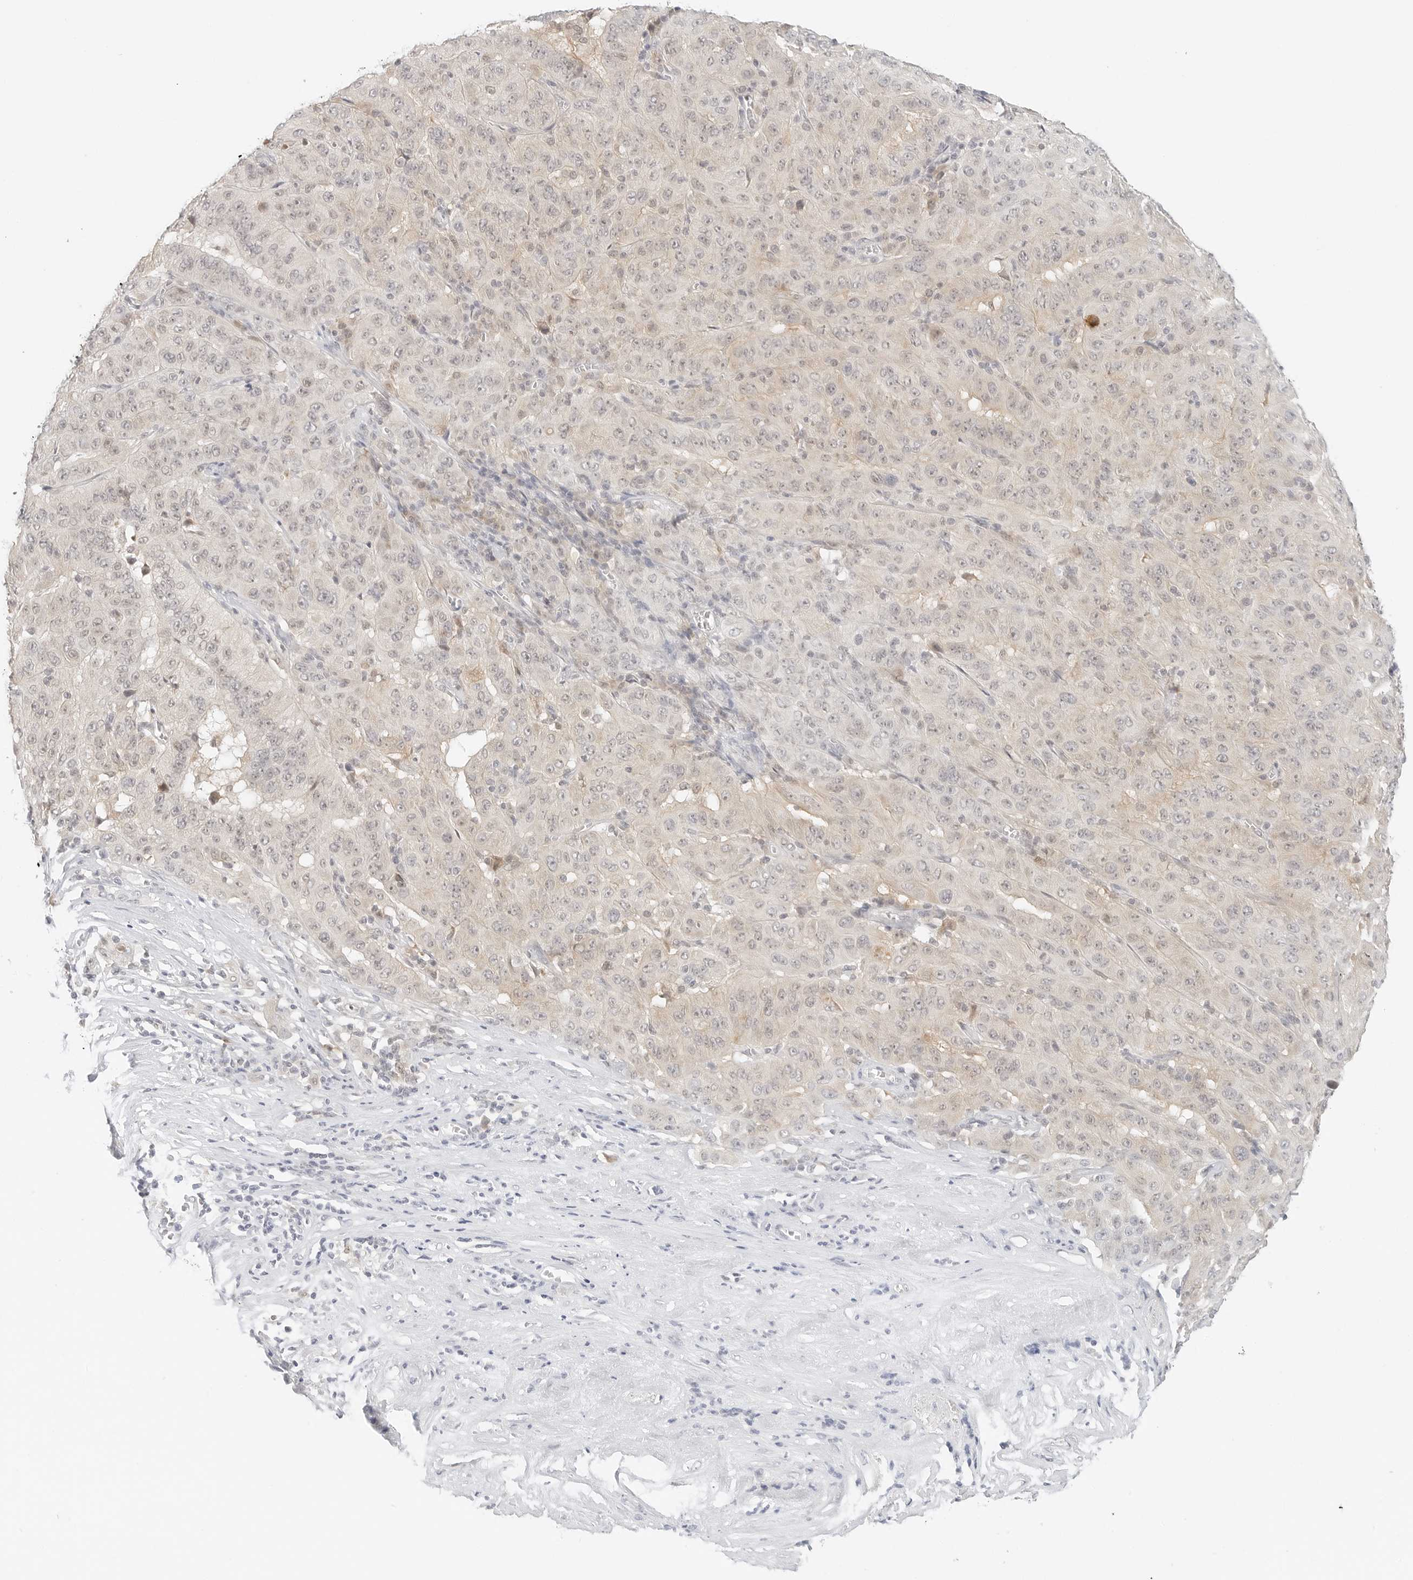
{"staining": {"intensity": "negative", "quantity": "none", "location": "none"}, "tissue": "pancreatic cancer", "cell_type": "Tumor cells", "image_type": "cancer", "snomed": [{"axis": "morphology", "description": "Adenocarcinoma, NOS"}, {"axis": "topography", "description": "Pancreas"}], "caption": "Tumor cells show no significant protein expression in pancreatic adenocarcinoma.", "gene": "NEO1", "patient": {"sex": "male", "age": 63}}